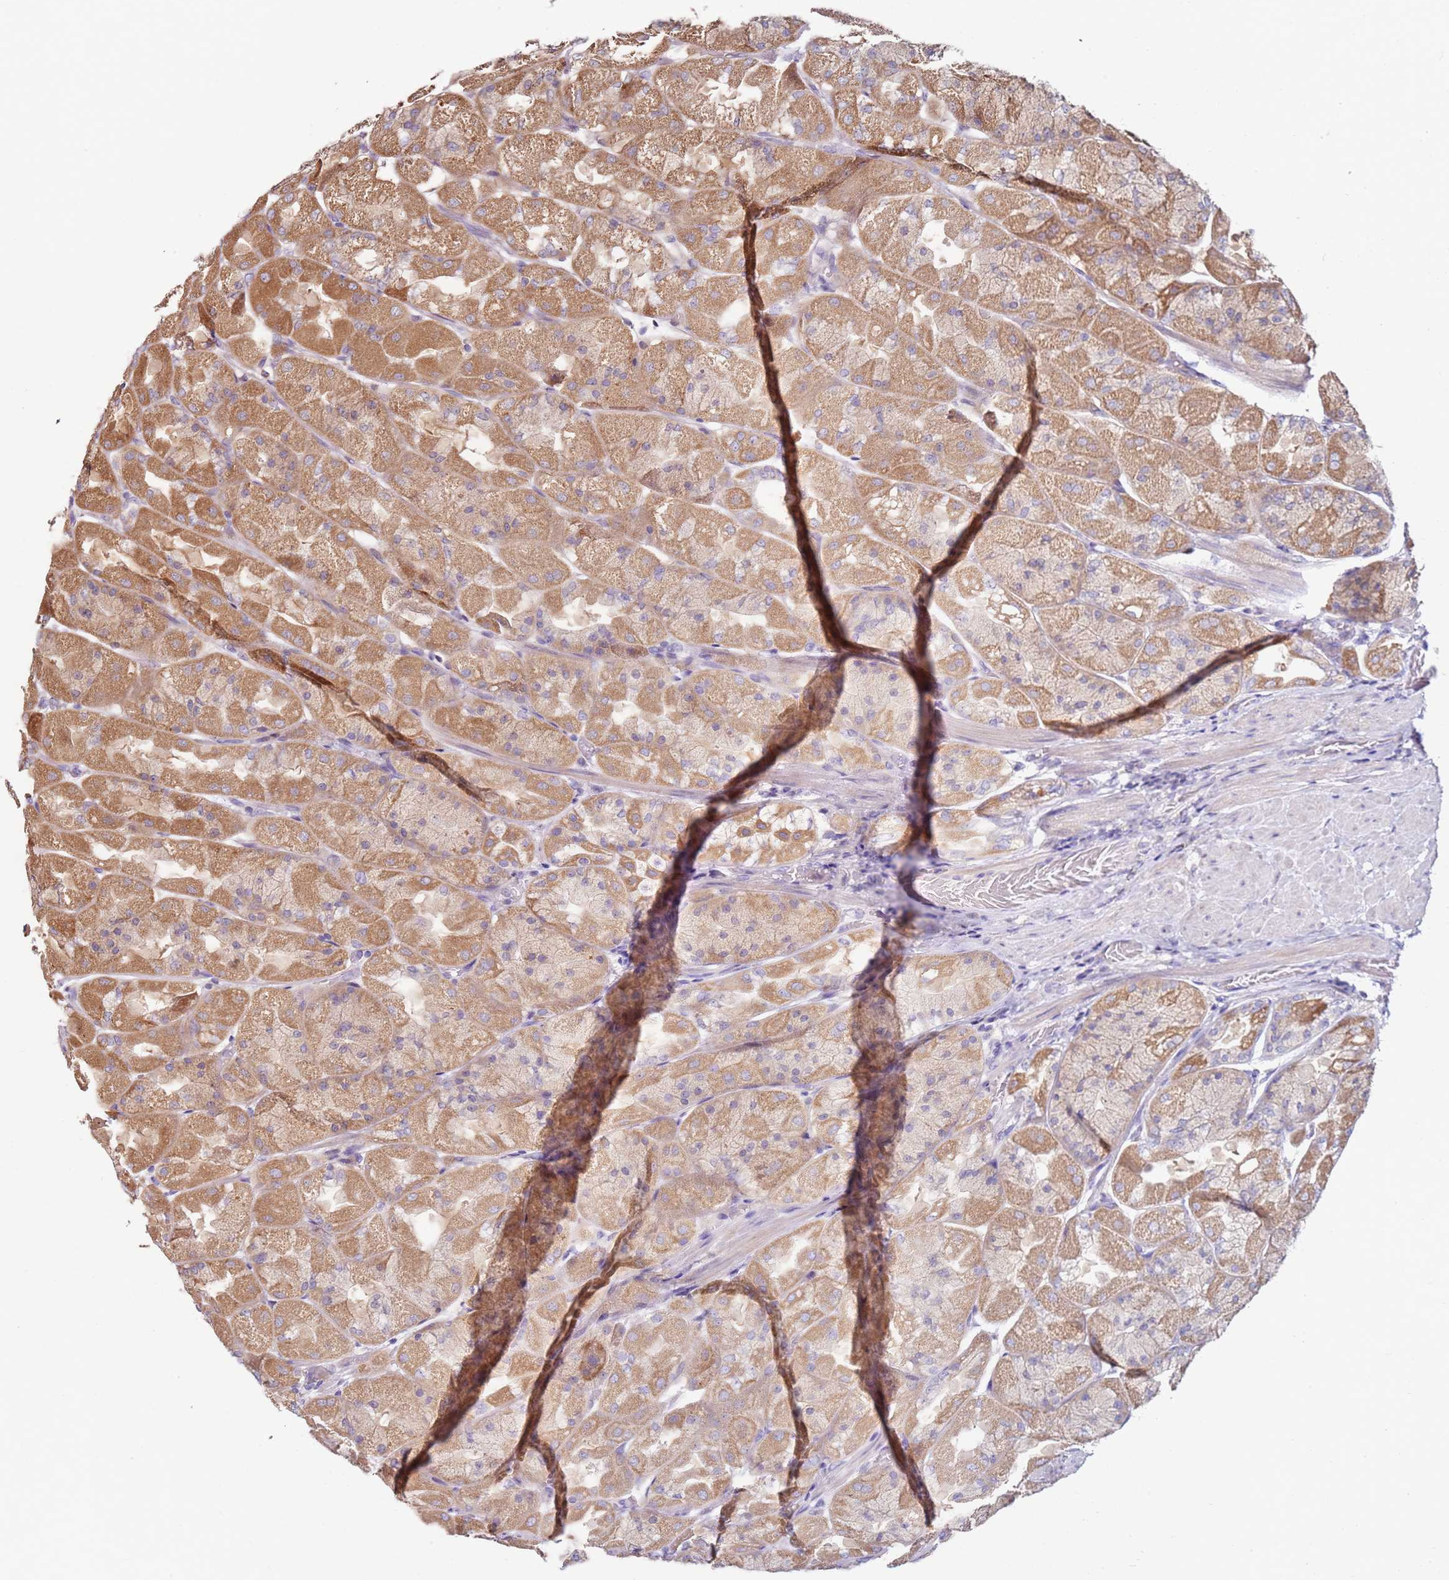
{"staining": {"intensity": "moderate", "quantity": ">75%", "location": "cytoplasmic/membranous"}, "tissue": "stomach", "cell_type": "Glandular cells", "image_type": "normal", "snomed": [{"axis": "morphology", "description": "Normal tissue, NOS"}, {"axis": "topography", "description": "Stomach"}], "caption": "About >75% of glandular cells in benign stomach display moderate cytoplasmic/membranous protein staining as visualized by brown immunohistochemical staining.", "gene": "CNOT9", "patient": {"sex": "female", "age": 61}}